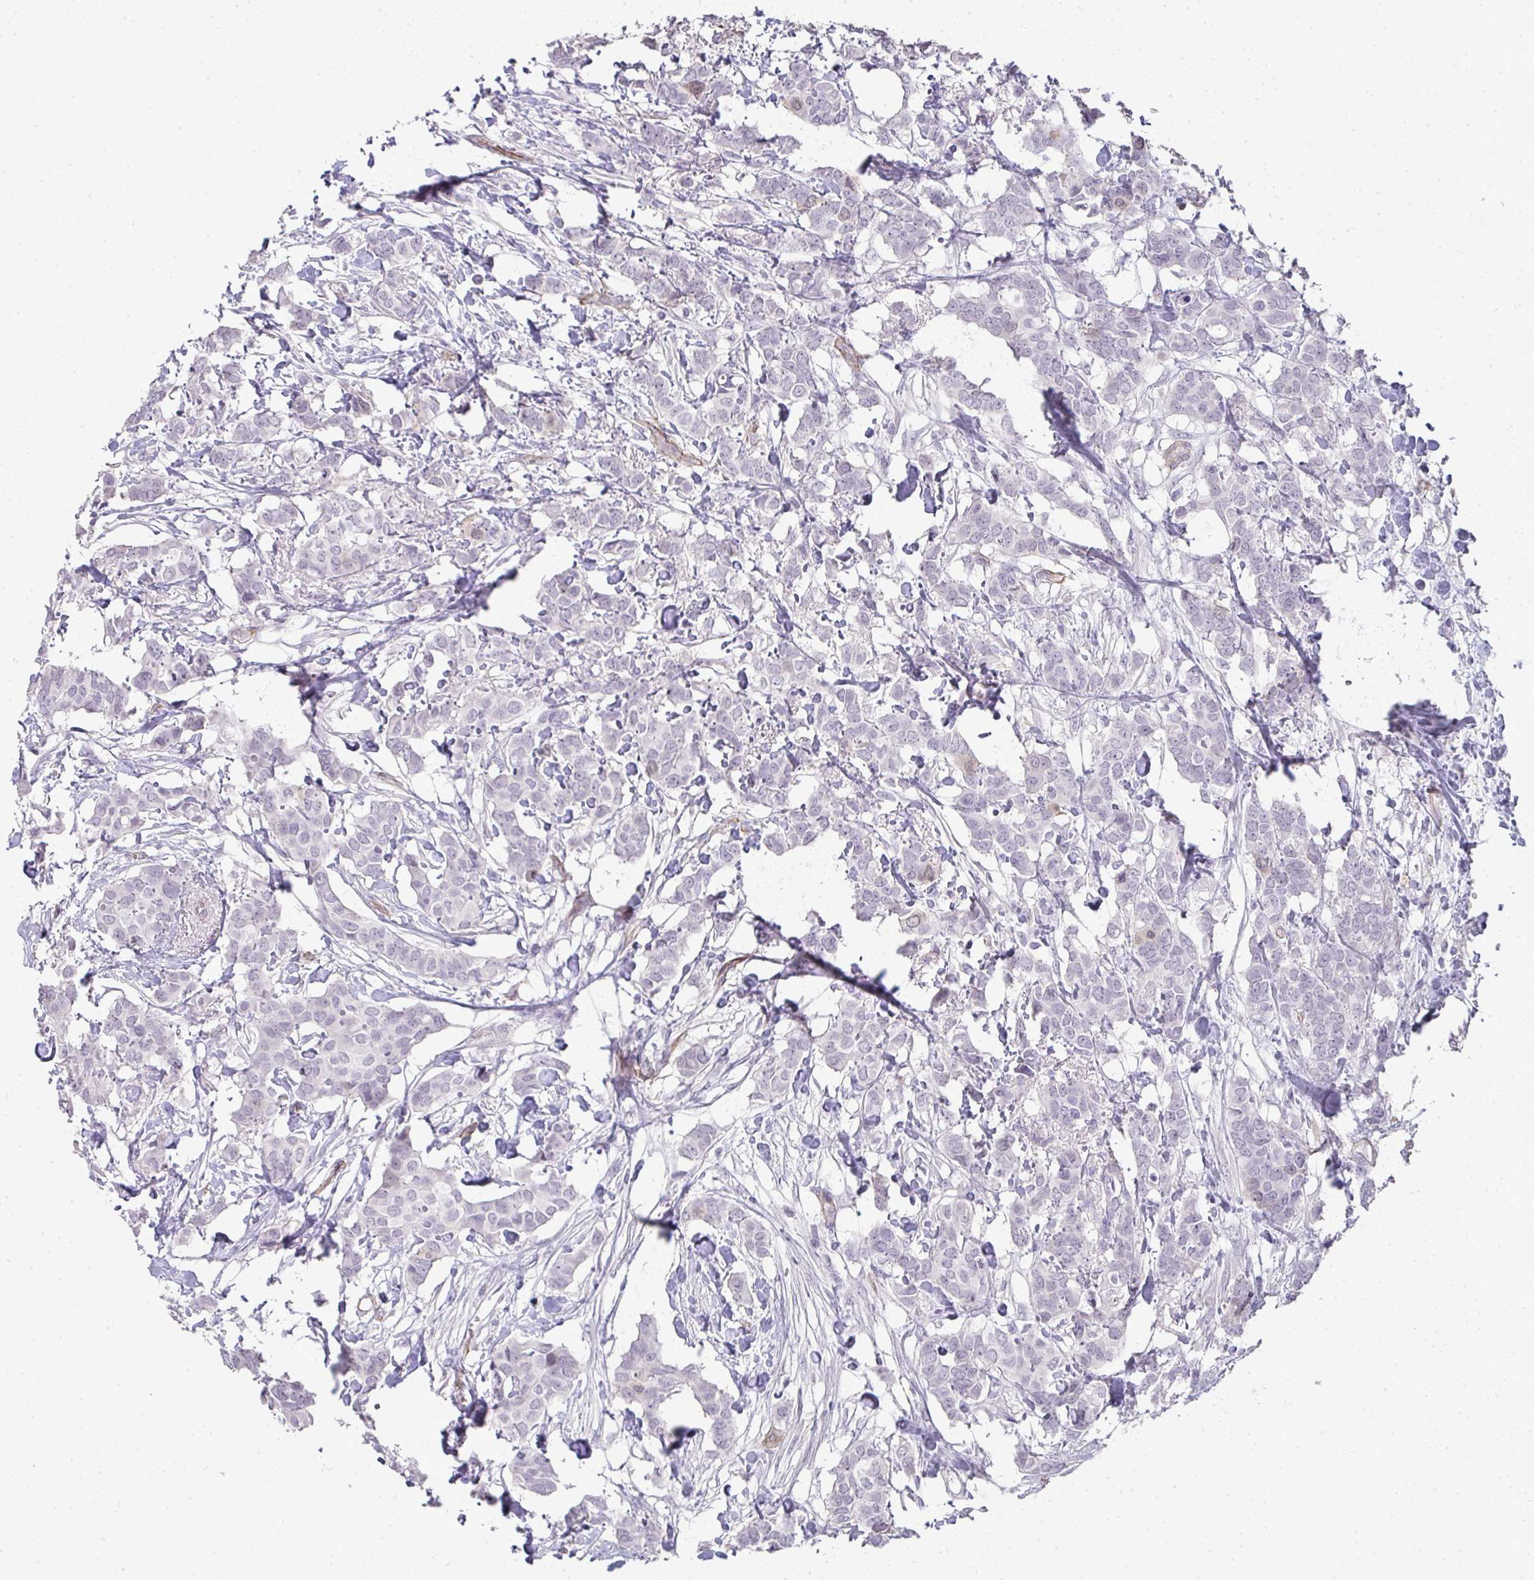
{"staining": {"intensity": "negative", "quantity": "none", "location": "none"}, "tissue": "breast cancer", "cell_type": "Tumor cells", "image_type": "cancer", "snomed": [{"axis": "morphology", "description": "Duct carcinoma"}, {"axis": "topography", "description": "Breast"}], "caption": "The immunohistochemistry photomicrograph has no significant expression in tumor cells of breast cancer (infiltrating ductal carcinoma) tissue.", "gene": "UBE2S", "patient": {"sex": "female", "age": 62}}